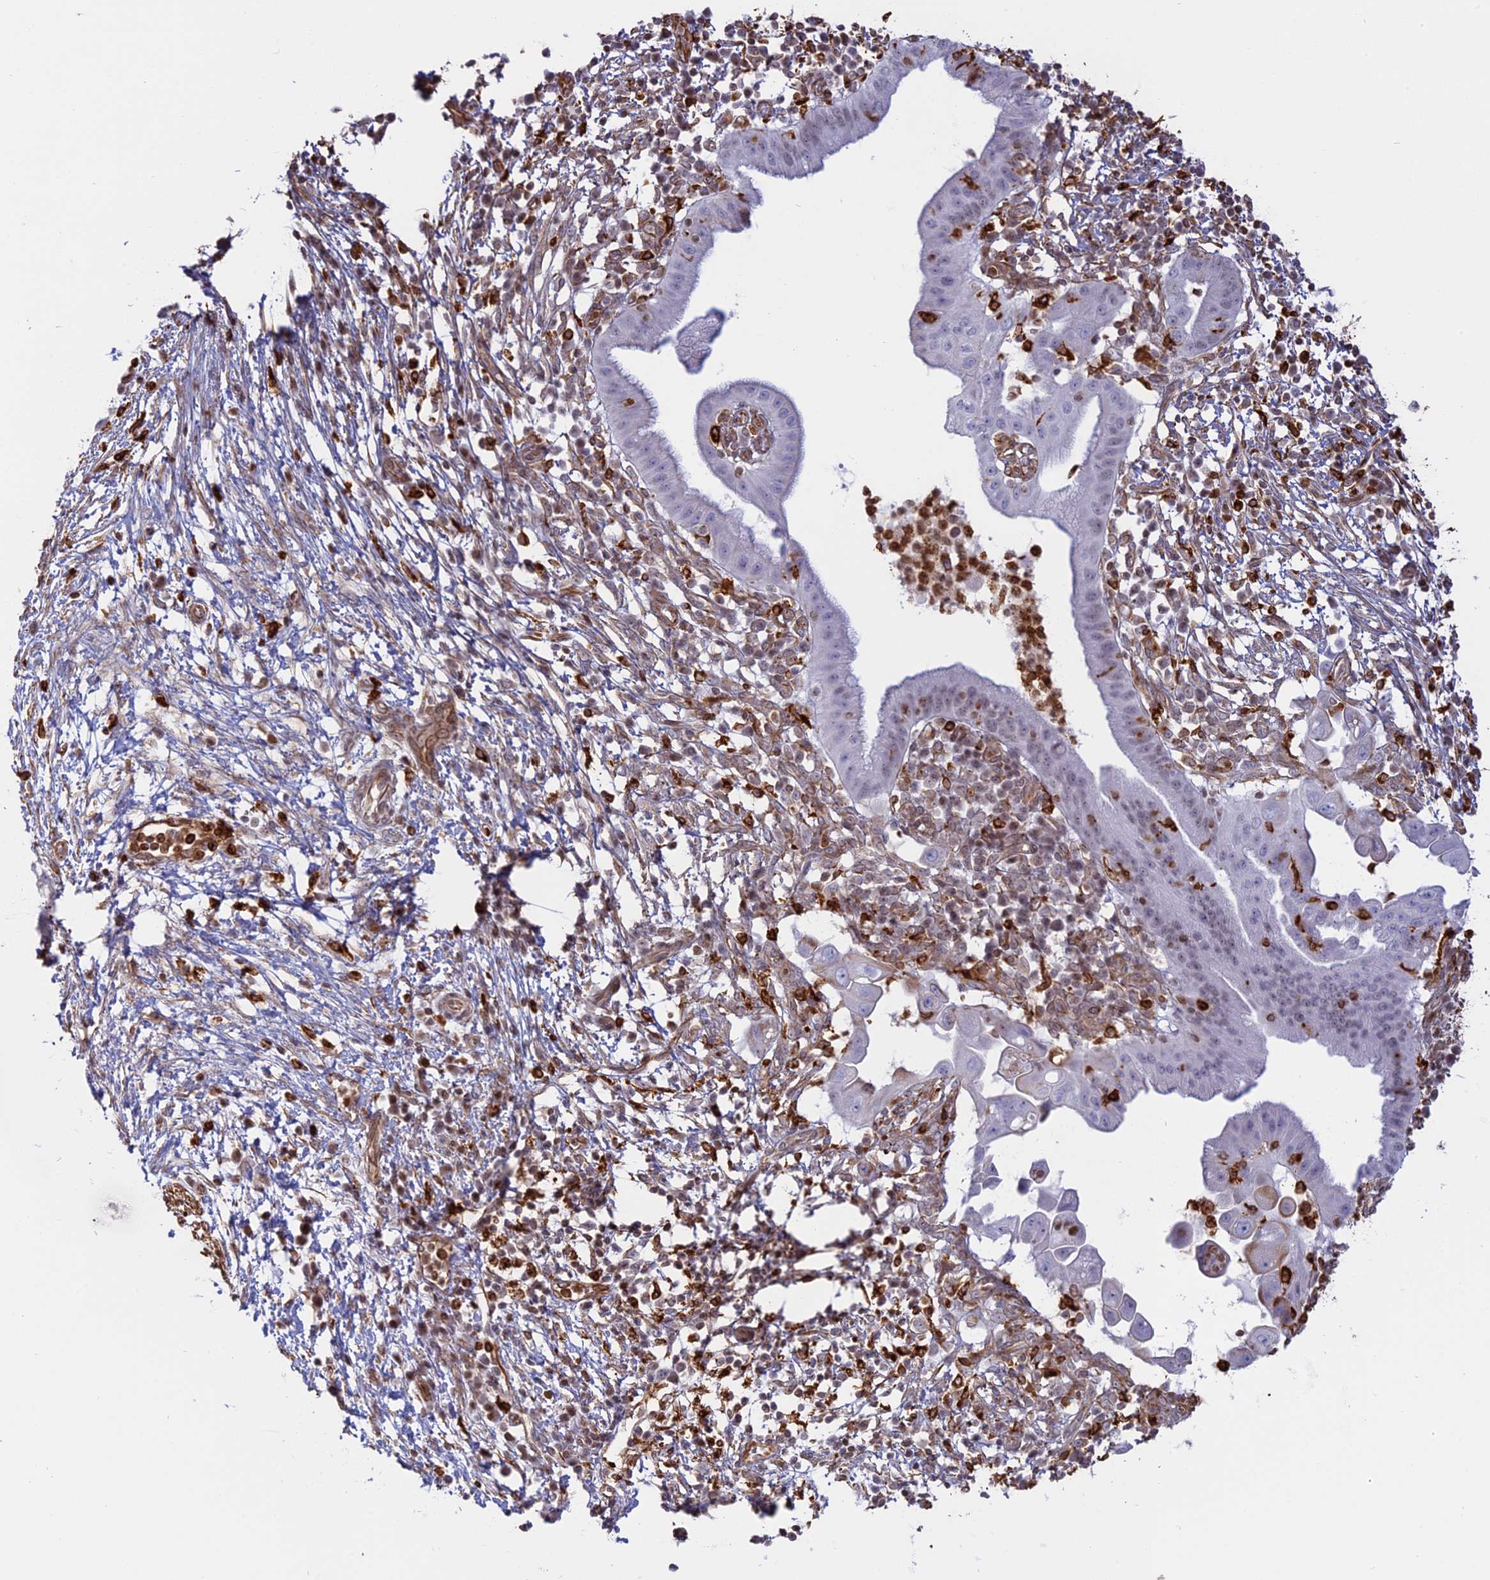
{"staining": {"intensity": "negative", "quantity": "none", "location": "none"}, "tissue": "pancreatic cancer", "cell_type": "Tumor cells", "image_type": "cancer", "snomed": [{"axis": "morphology", "description": "Adenocarcinoma, NOS"}, {"axis": "topography", "description": "Pancreas"}], "caption": "This is an IHC photomicrograph of pancreatic cancer (adenocarcinoma). There is no staining in tumor cells.", "gene": "APOBR", "patient": {"sex": "male", "age": 68}}